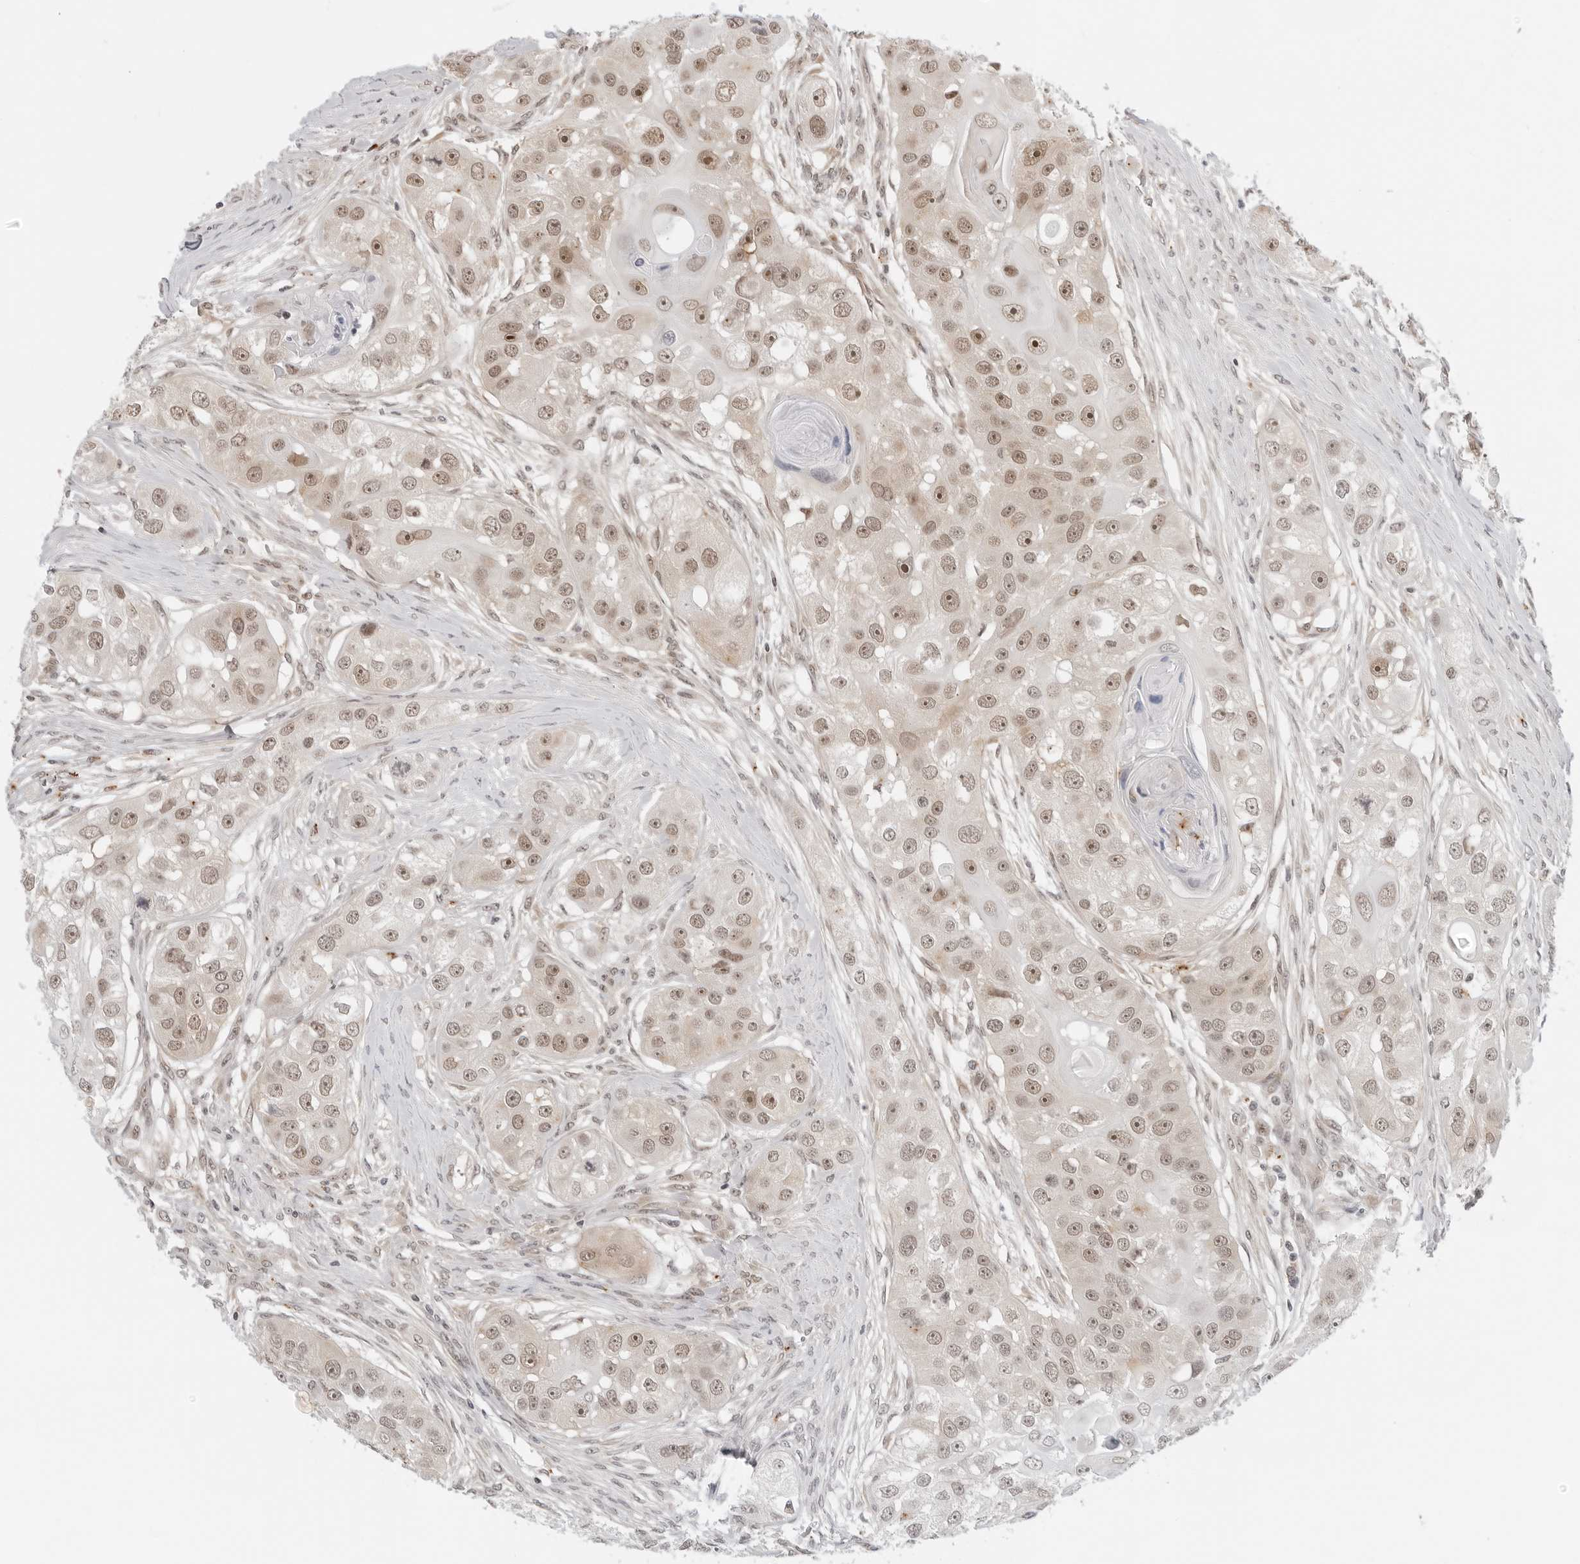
{"staining": {"intensity": "moderate", "quantity": ">75%", "location": "nuclear"}, "tissue": "head and neck cancer", "cell_type": "Tumor cells", "image_type": "cancer", "snomed": [{"axis": "morphology", "description": "Normal tissue, NOS"}, {"axis": "morphology", "description": "Squamous cell carcinoma, NOS"}, {"axis": "topography", "description": "Skeletal muscle"}, {"axis": "topography", "description": "Head-Neck"}], "caption": "IHC staining of squamous cell carcinoma (head and neck), which displays medium levels of moderate nuclear staining in about >75% of tumor cells indicating moderate nuclear protein expression. The staining was performed using DAB (3,3'-diaminobenzidine) (brown) for protein detection and nuclei were counterstained in hematoxylin (blue).", "gene": "TOX4", "patient": {"sex": "male", "age": 51}}